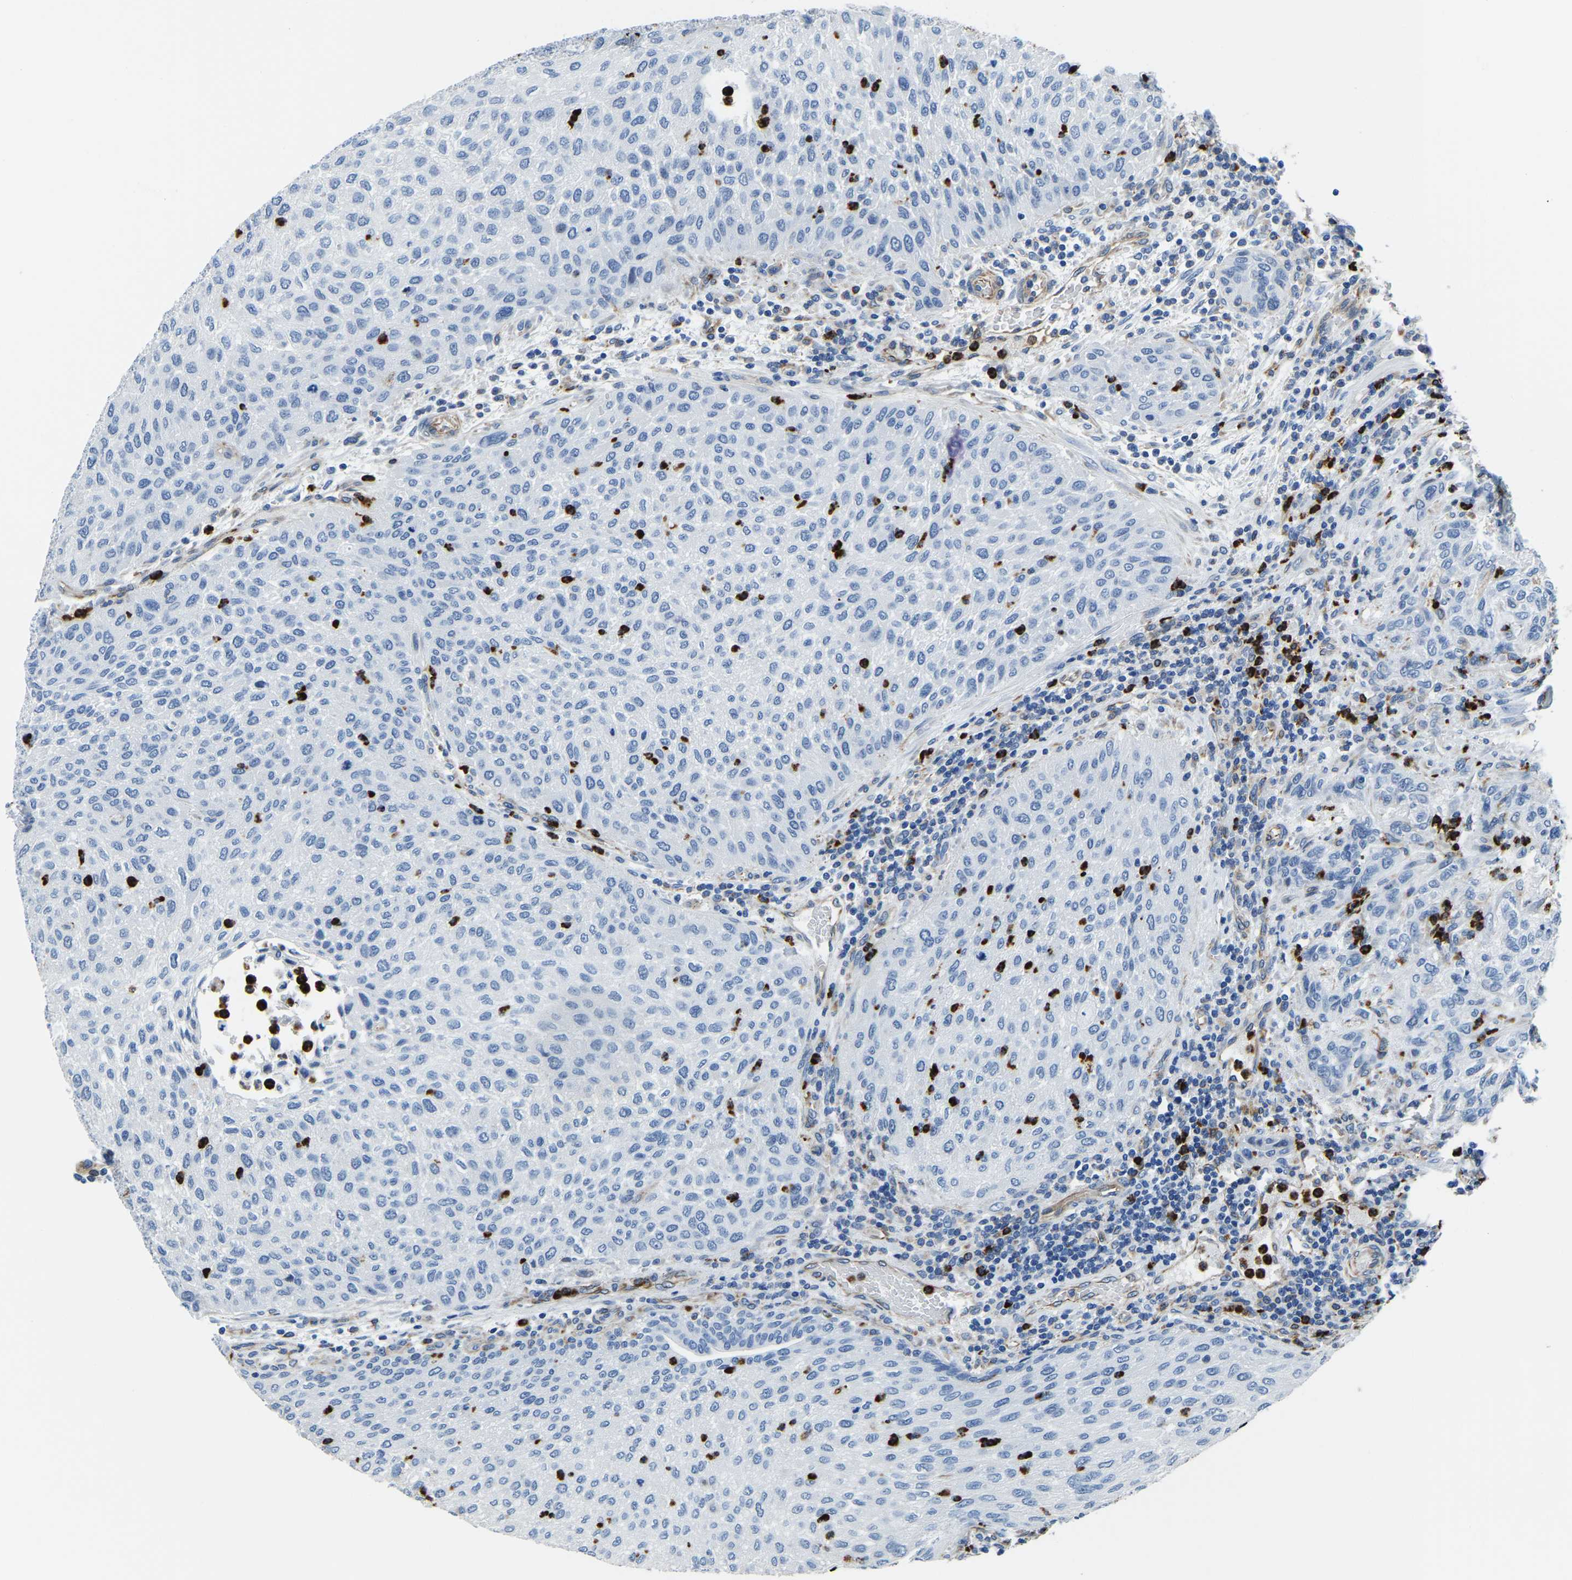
{"staining": {"intensity": "negative", "quantity": "none", "location": "none"}, "tissue": "urothelial cancer", "cell_type": "Tumor cells", "image_type": "cancer", "snomed": [{"axis": "morphology", "description": "Urothelial carcinoma, Low grade"}, {"axis": "morphology", "description": "Urothelial carcinoma, High grade"}, {"axis": "topography", "description": "Urinary bladder"}], "caption": "Urothelial cancer stained for a protein using immunohistochemistry (IHC) reveals no positivity tumor cells.", "gene": "MS4A3", "patient": {"sex": "male", "age": 35}}